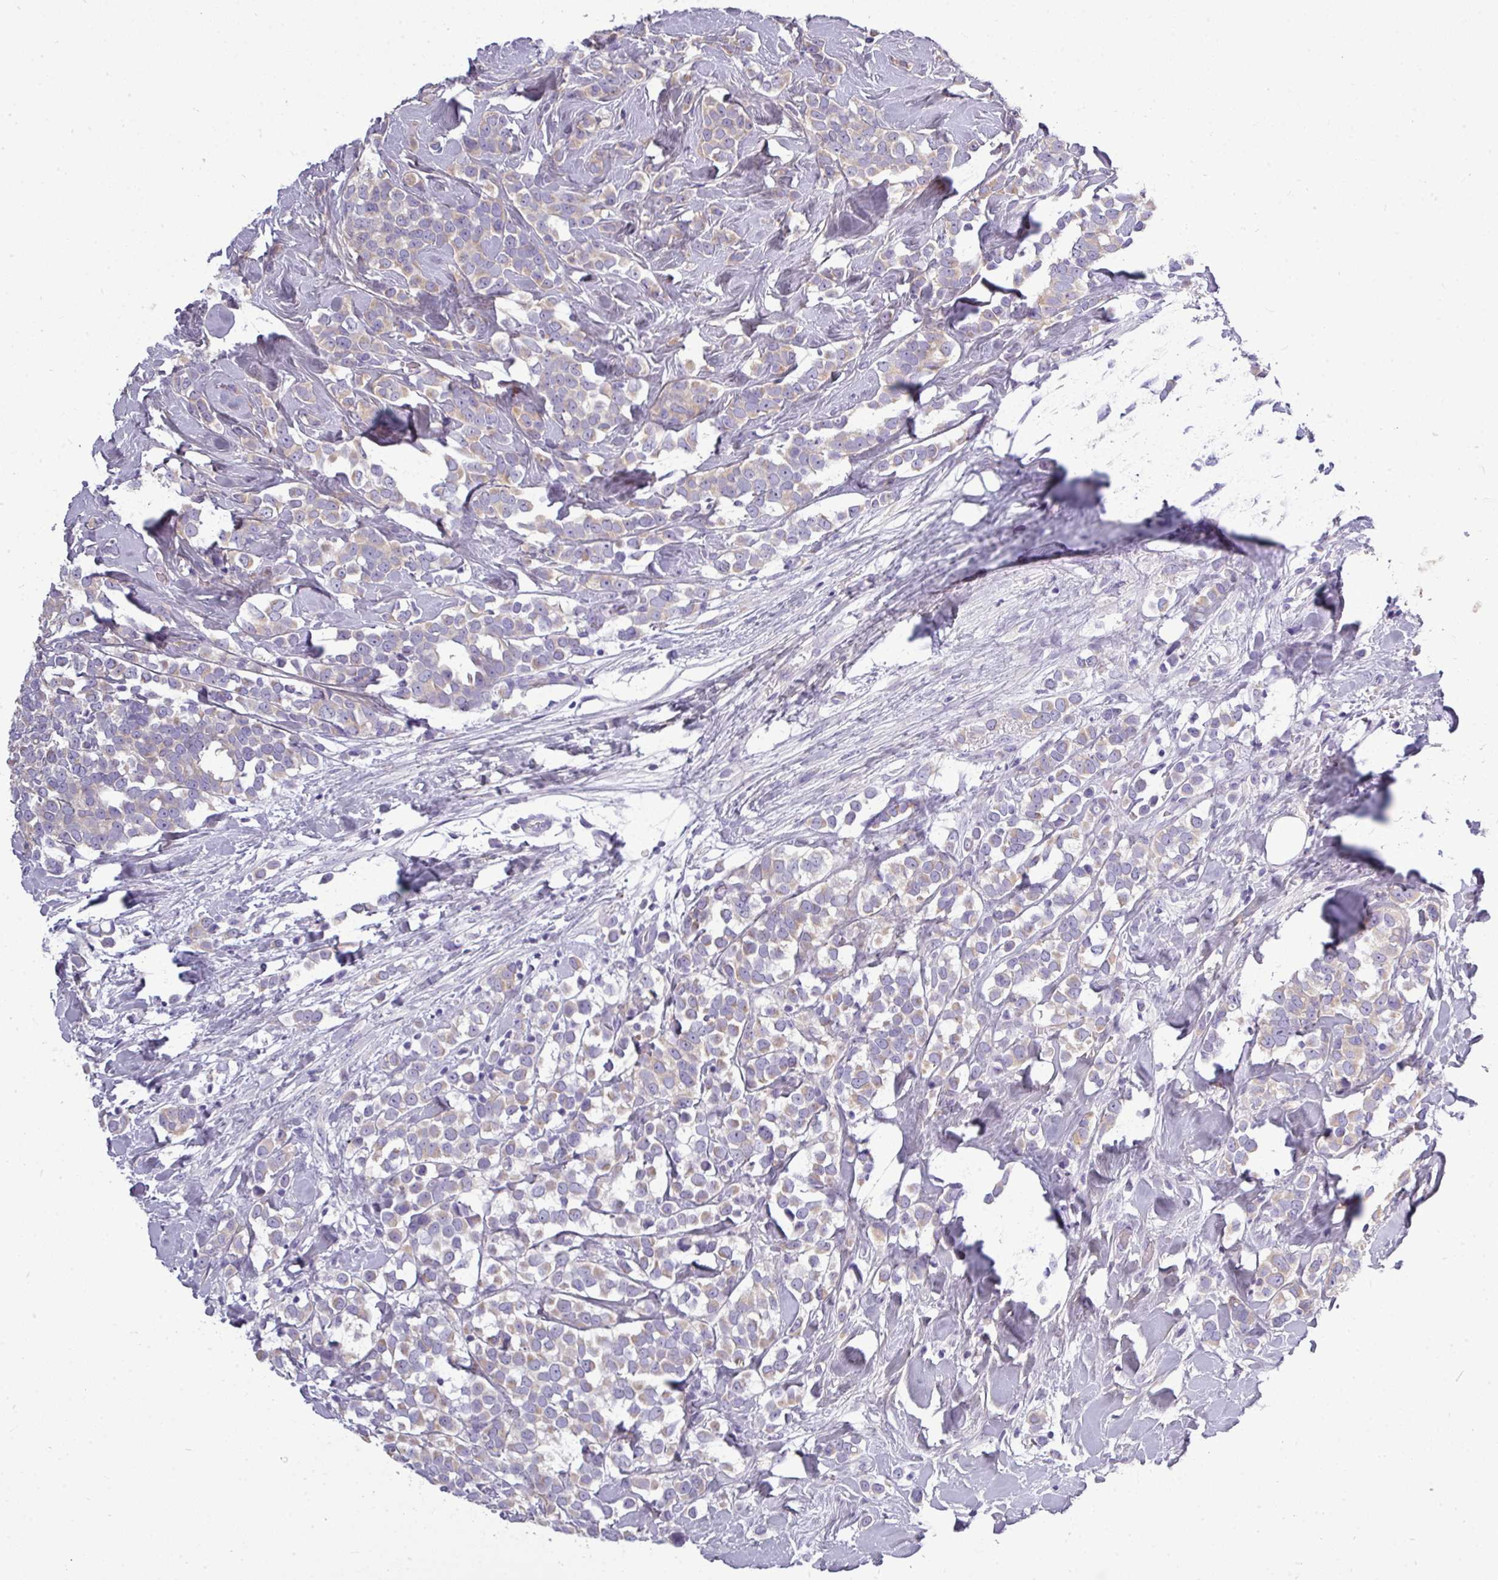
{"staining": {"intensity": "weak", "quantity": "25%-75%", "location": "cytoplasmic/membranous"}, "tissue": "breast cancer", "cell_type": "Tumor cells", "image_type": "cancer", "snomed": [{"axis": "morphology", "description": "Duct carcinoma"}, {"axis": "topography", "description": "Breast"}], "caption": "Protein staining exhibits weak cytoplasmic/membranous positivity in about 25%-75% of tumor cells in breast infiltrating ductal carcinoma.", "gene": "DNAAF9", "patient": {"sex": "female", "age": 80}}